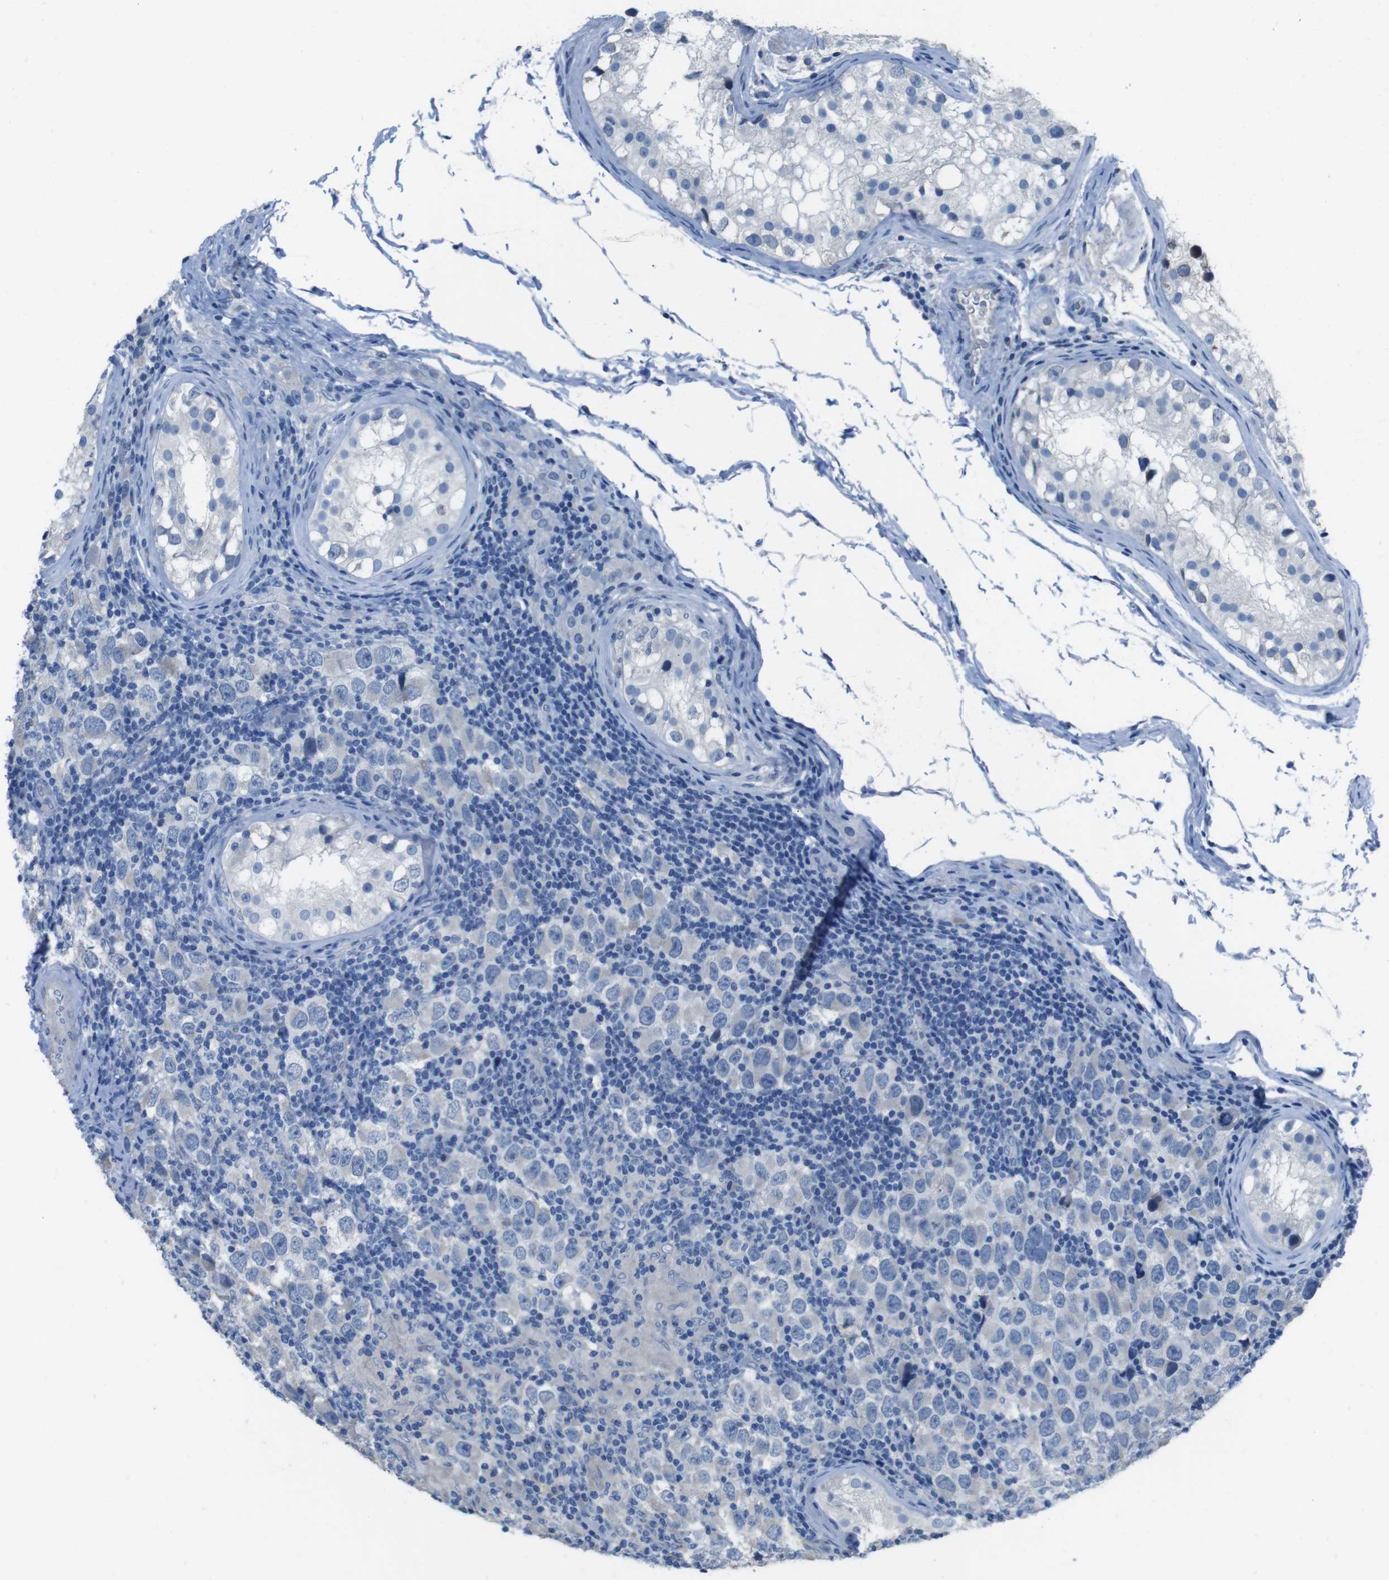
{"staining": {"intensity": "negative", "quantity": "none", "location": "none"}, "tissue": "testis cancer", "cell_type": "Tumor cells", "image_type": "cancer", "snomed": [{"axis": "morphology", "description": "Carcinoma, Embryonal, NOS"}, {"axis": "topography", "description": "Testis"}], "caption": "Testis cancer was stained to show a protein in brown. There is no significant positivity in tumor cells.", "gene": "CYP2C8", "patient": {"sex": "male", "age": 21}}